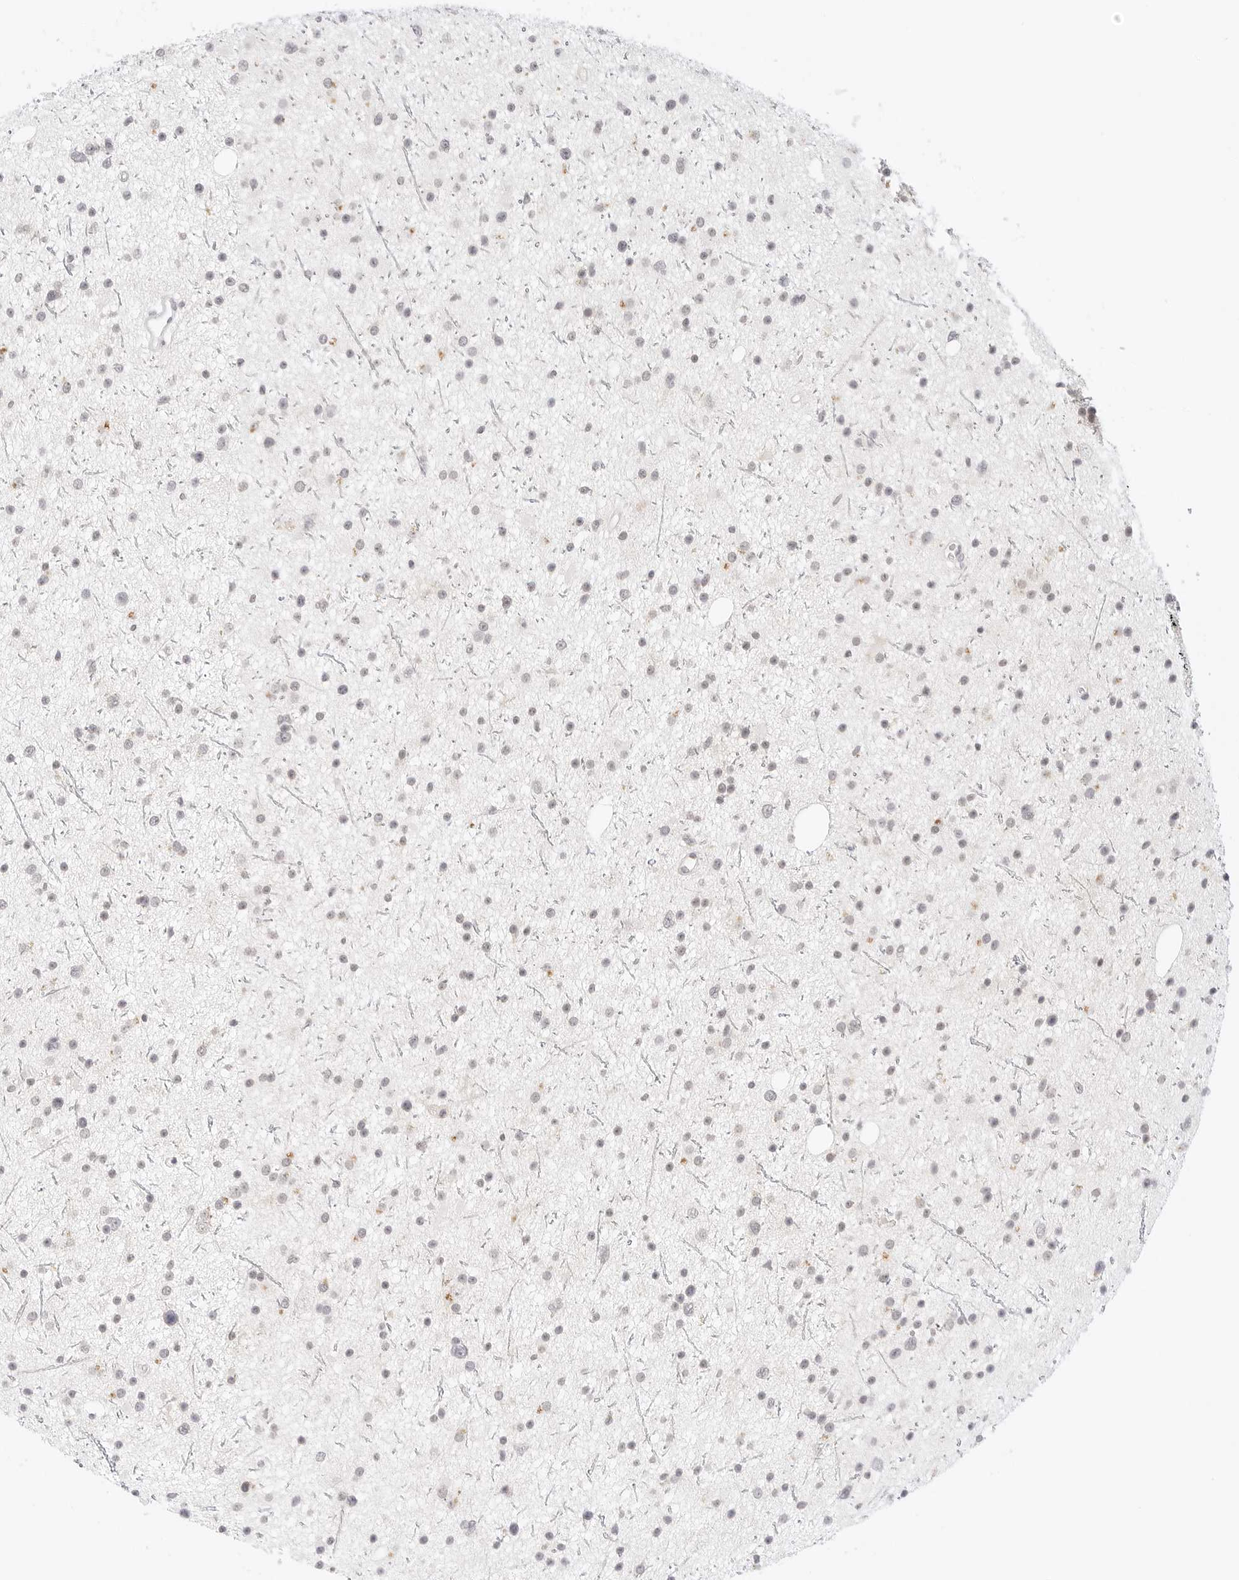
{"staining": {"intensity": "negative", "quantity": "none", "location": "none"}, "tissue": "glioma", "cell_type": "Tumor cells", "image_type": "cancer", "snomed": [{"axis": "morphology", "description": "Glioma, malignant, Low grade"}, {"axis": "topography", "description": "Cerebral cortex"}], "caption": "This micrograph is of glioma stained with IHC to label a protein in brown with the nuclei are counter-stained blue. There is no positivity in tumor cells. (DAB immunohistochemistry visualized using brightfield microscopy, high magnification).", "gene": "XKR4", "patient": {"sex": "female", "age": 39}}